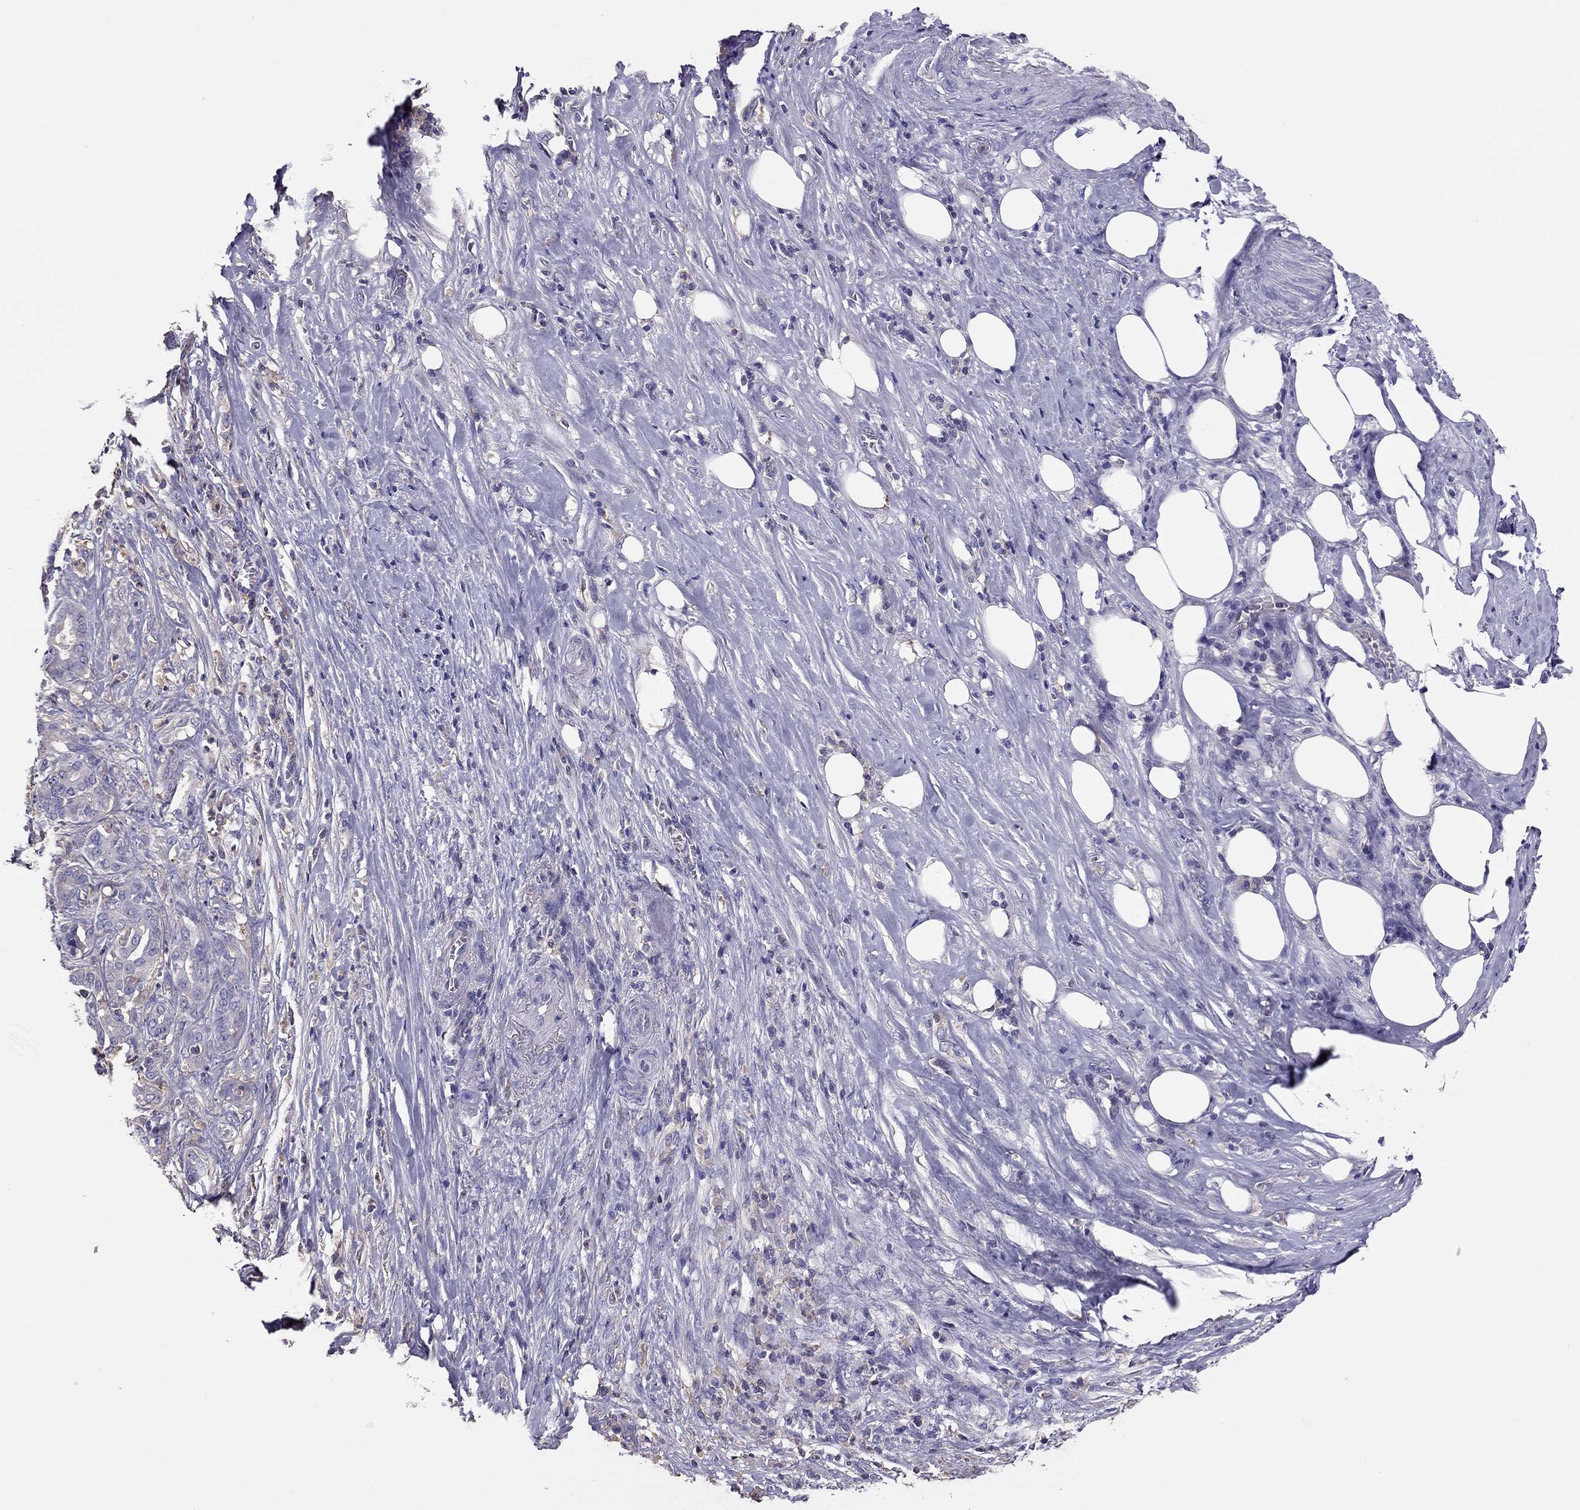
{"staining": {"intensity": "negative", "quantity": "none", "location": "none"}, "tissue": "pancreatic cancer", "cell_type": "Tumor cells", "image_type": "cancer", "snomed": [{"axis": "morphology", "description": "Adenocarcinoma, NOS"}, {"axis": "topography", "description": "Pancreas"}], "caption": "Protein analysis of adenocarcinoma (pancreatic) reveals no significant staining in tumor cells.", "gene": "TEX22", "patient": {"sex": "male", "age": 57}}